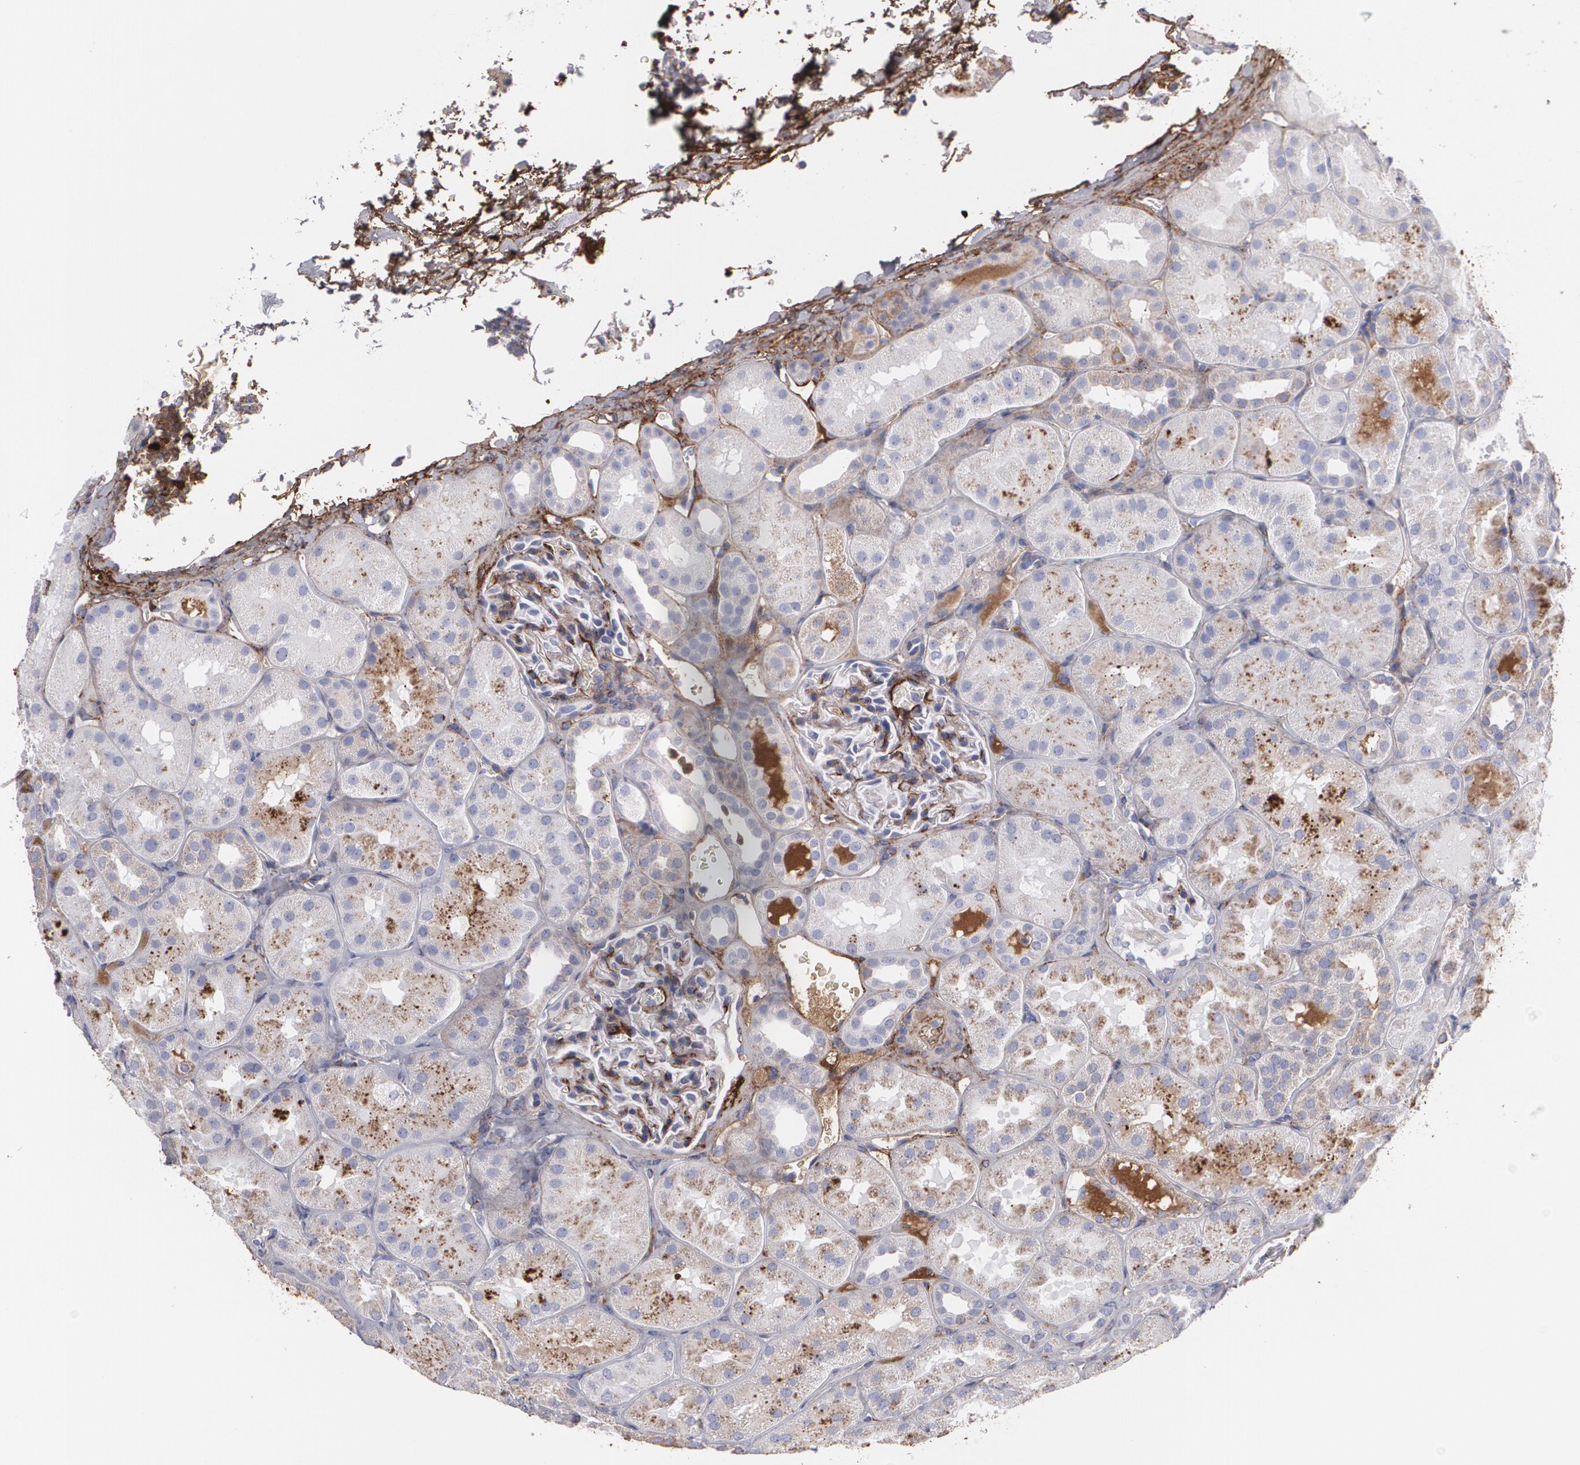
{"staining": {"intensity": "moderate", "quantity": "25%-75%", "location": "cytoplasmic/membranous"}, "tissue": "kidney", "cell_type": "Cells in glomeruli", "image_type": "normal", "snomed": [{"axis": "morphology", "description": "Normal tissue, NOS"}, {"axis": "topography", "description": "Kidney"}], "caption": "The immunohistochemical stain labels moderate cytoplasmic/membranous positivity in cells in glomeruli of benign kidney. (DAB IHC, brown staining for protein, blue staining for nuclei).", "gene": "FBLN1", "patient": {"sex": "male", "age": 28}}